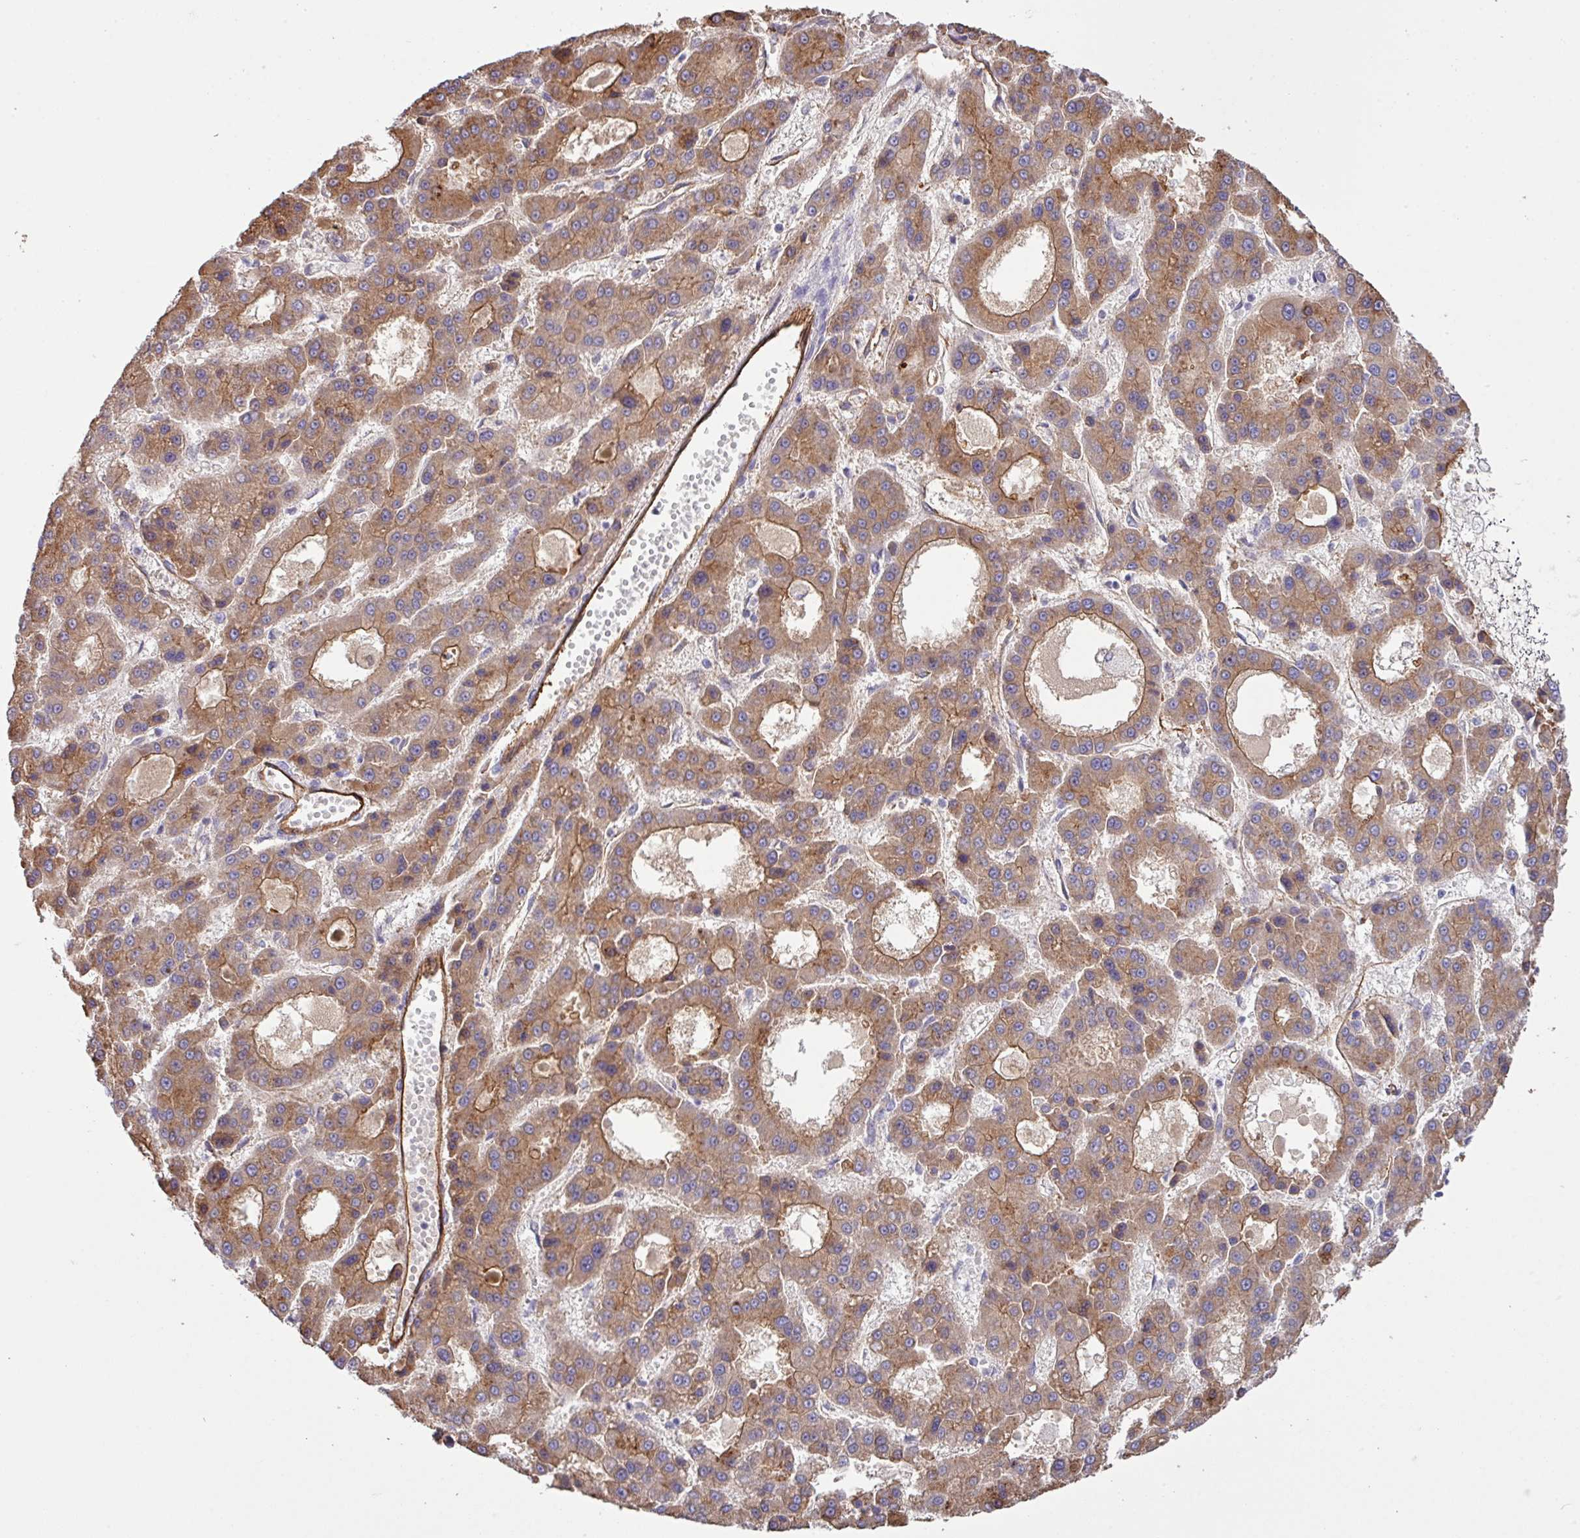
{"staining": {"intensity": "moderate", "quantity": ">75%", "location": "cytoplasmic/membranous"}, "tissue": "liver cancer", "cell_type": "Tumor cells", "image_type": "cancer", "snomed": [{"axis": "morphology", "description": "Carcinoma, Hepatocellular, NOS"}, {"axis": "topography", "description": "Liver"}], "caption": "Liver cancer (hepatocellular carcinoma) tissue shows moderate cytoplasmic/membranous staining in about >75% of tumor cells, visualized by immunohistochemistry.", "gene": "LRRC53", "patient": {"sex": "male", "age": 70}}